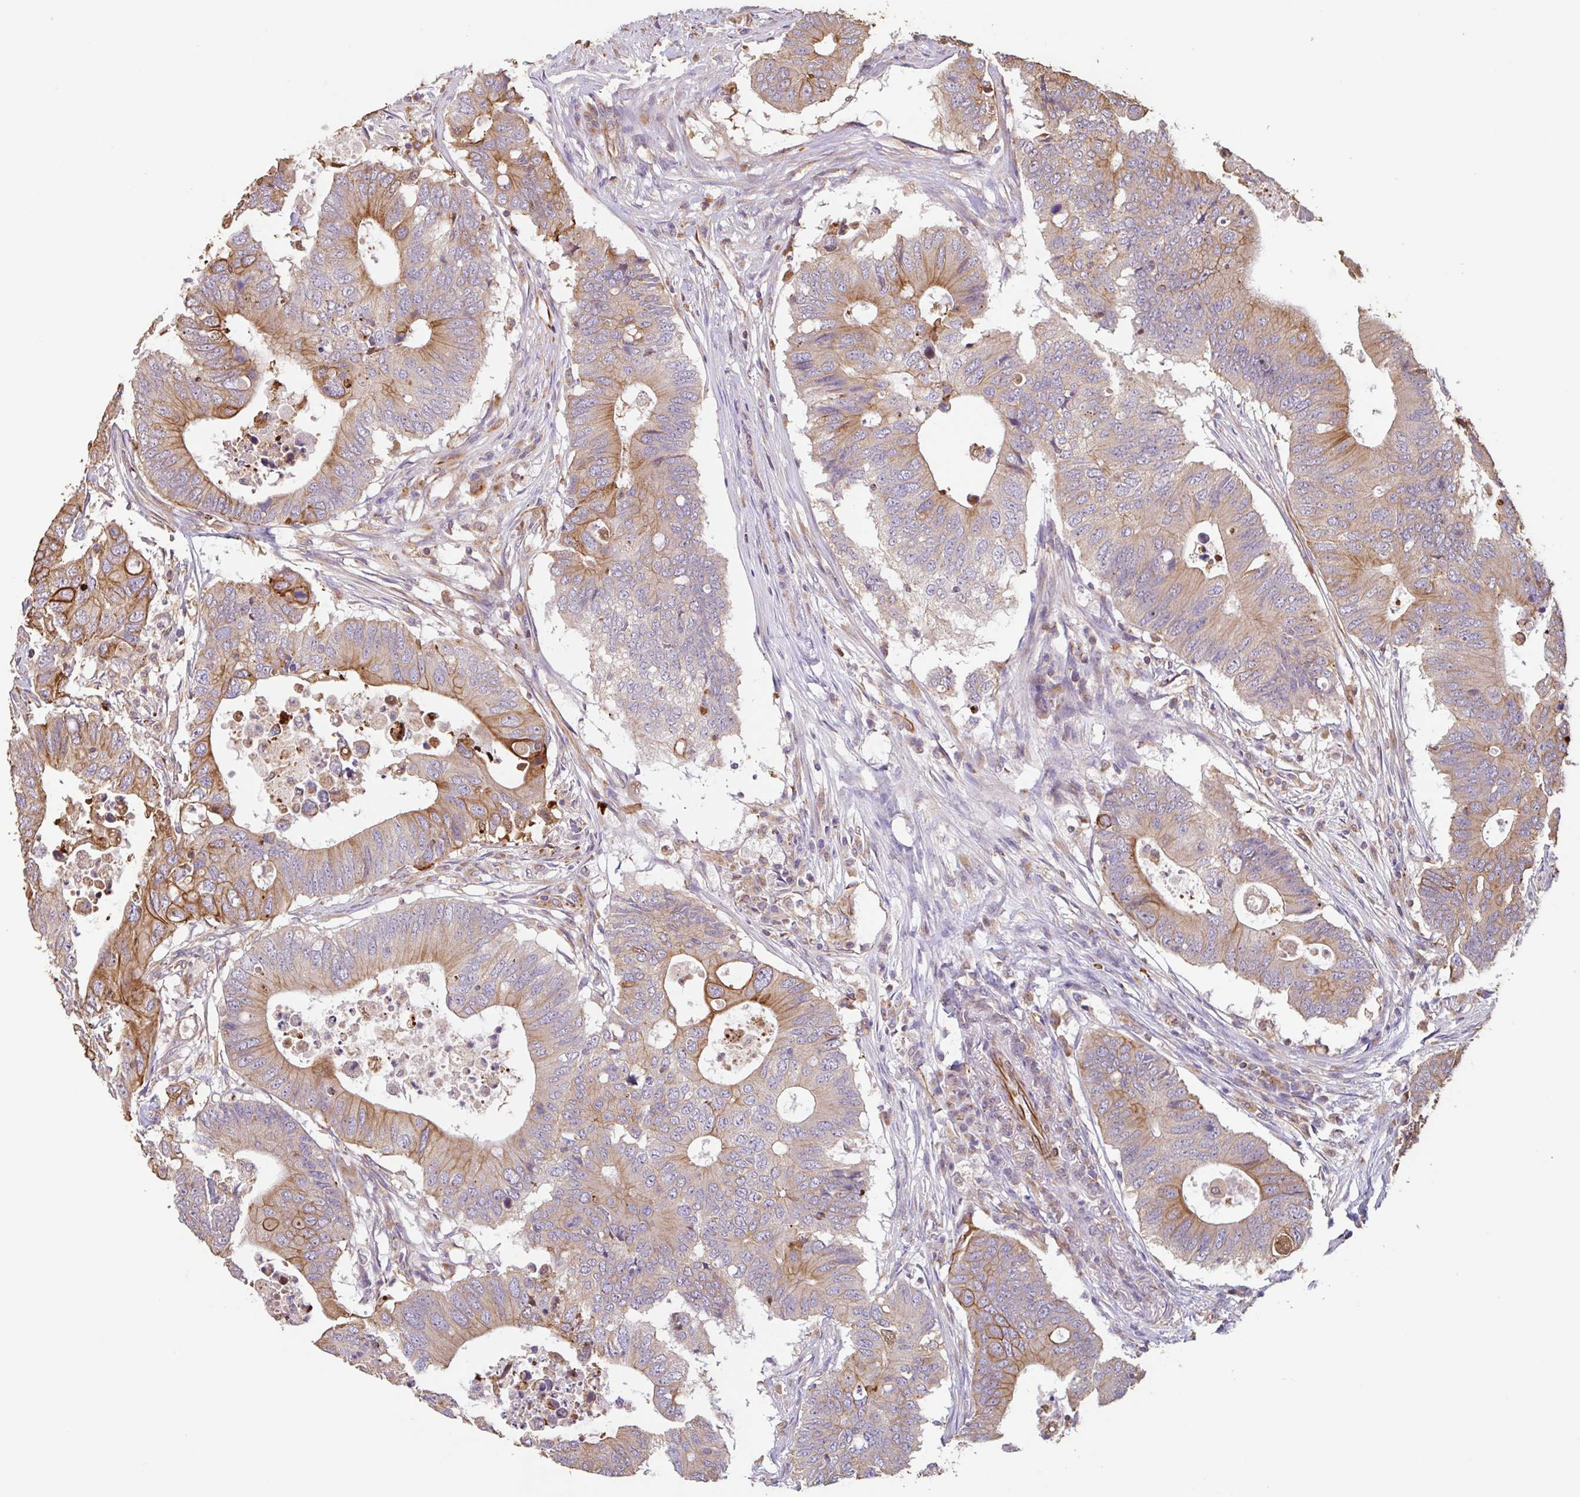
{"staining": {"intensity": "moderate", "quantity": "25%-75%", "location": "cytoplasmic/membranous"}, "tissue": "colorectal cancer", "cell_type": "Tumor cells", "image_type": "cancer", "snomed": [{"axis": "morphology", "description": "Adenocarcinoma, NOS"}, {"axis": "topography", "description": "Colon"}], "caption": "Immunohistochemical staining of human colorectal cancer reveals moderate cytoplasmic/membranous protein expression in approximately 25%-75% of tumor cells.", "gene": "ZNF790", "patient": {"sex": "male", "age": 71}}